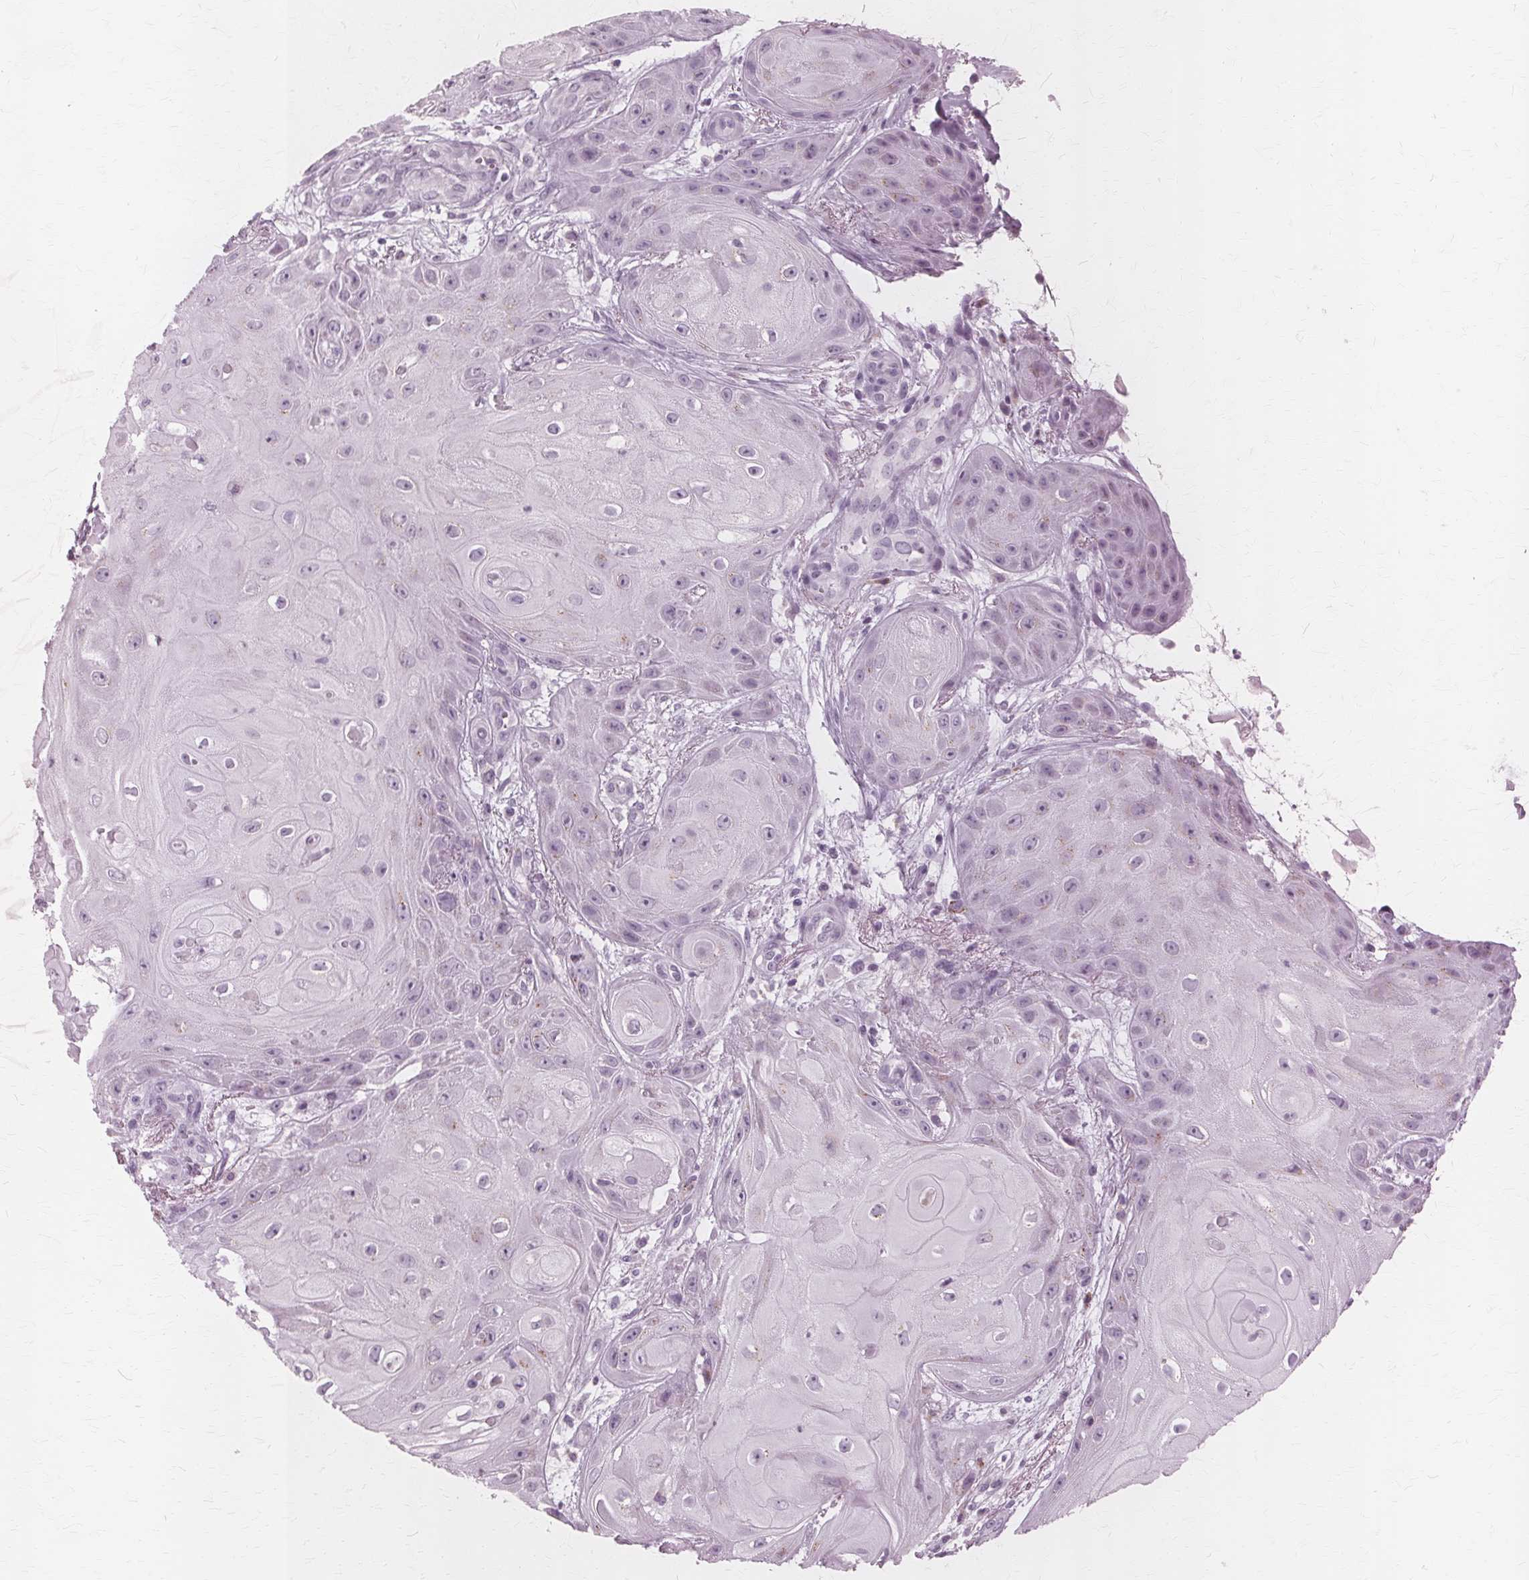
{"staining": {"intensity": "negative", "quantity": "none", "location": "none"}, "tissue": "skin cancer", "cell_type": "Tumor cells", "image_type": "cancer", "snomed": [{"axis": "morphology", "description": "Squamous cell carcinoma, NOS"}, {"axis": "topography", "description": "Skin"}], "caption": "Image shows no protein positivity in tumor cells of skin squamous cell carcinoma tissue.", "gene": "DNASE2", "patient": {"sex": "male", "age": 62}}